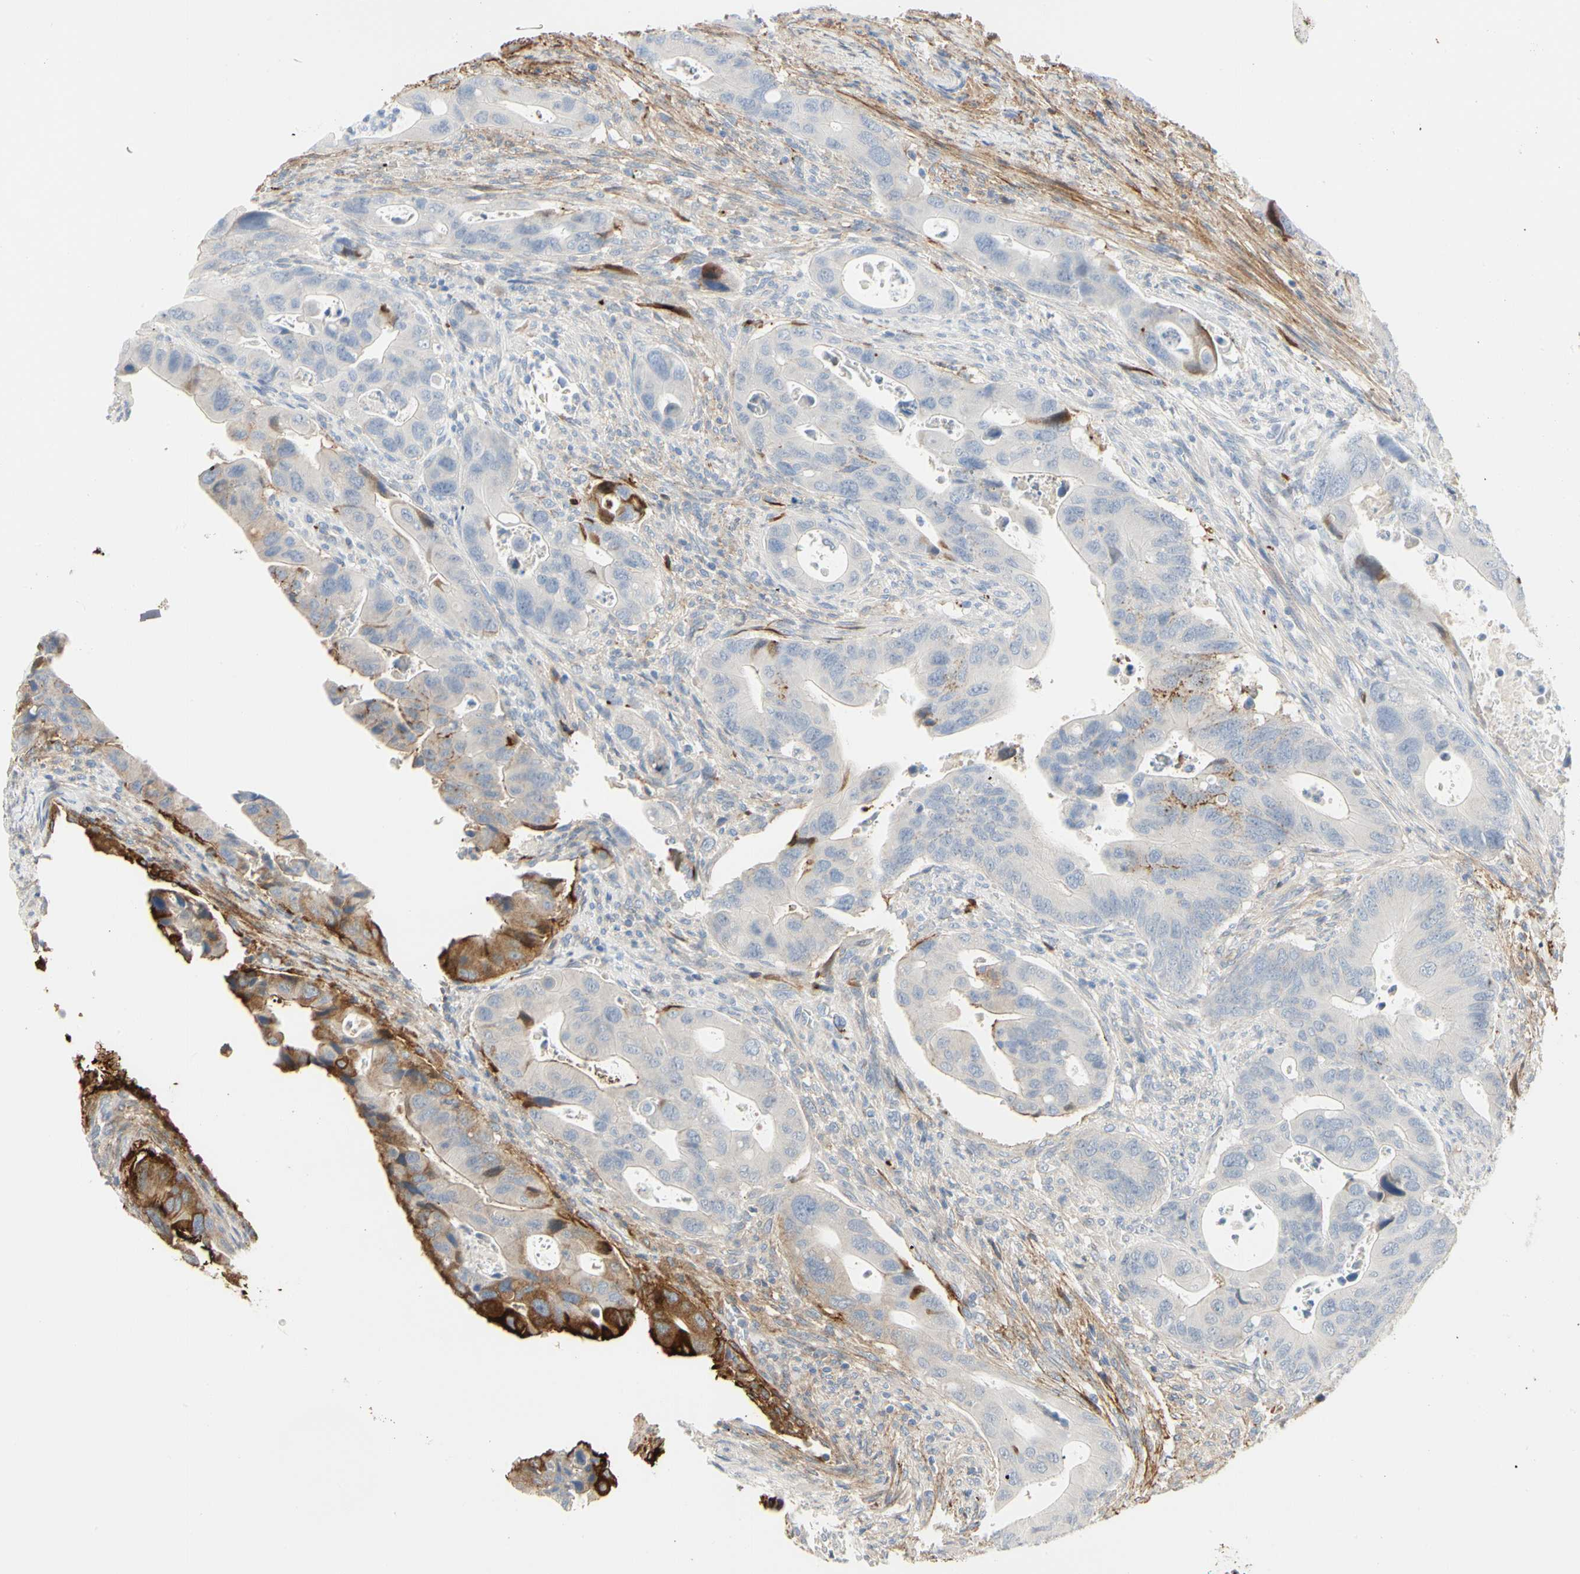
{"staining": {"intensity": "negative", "quantity": "none", "location": "none"}, "tissue": "colorectal cancer", "cell_type": "Tumor cells", "image_type": "cancer", "snomed": [{"axis": "morphology", "description": "Adenocarcinoma, NOS"}, {"axis": "topography", "description": "Rectum"}], "caption": "An image of human adenocarcinoma (colorectal) is negative for staining in tumor cells.", "gene": "FGB", "patient": {"sex": "female", "age": 57}}